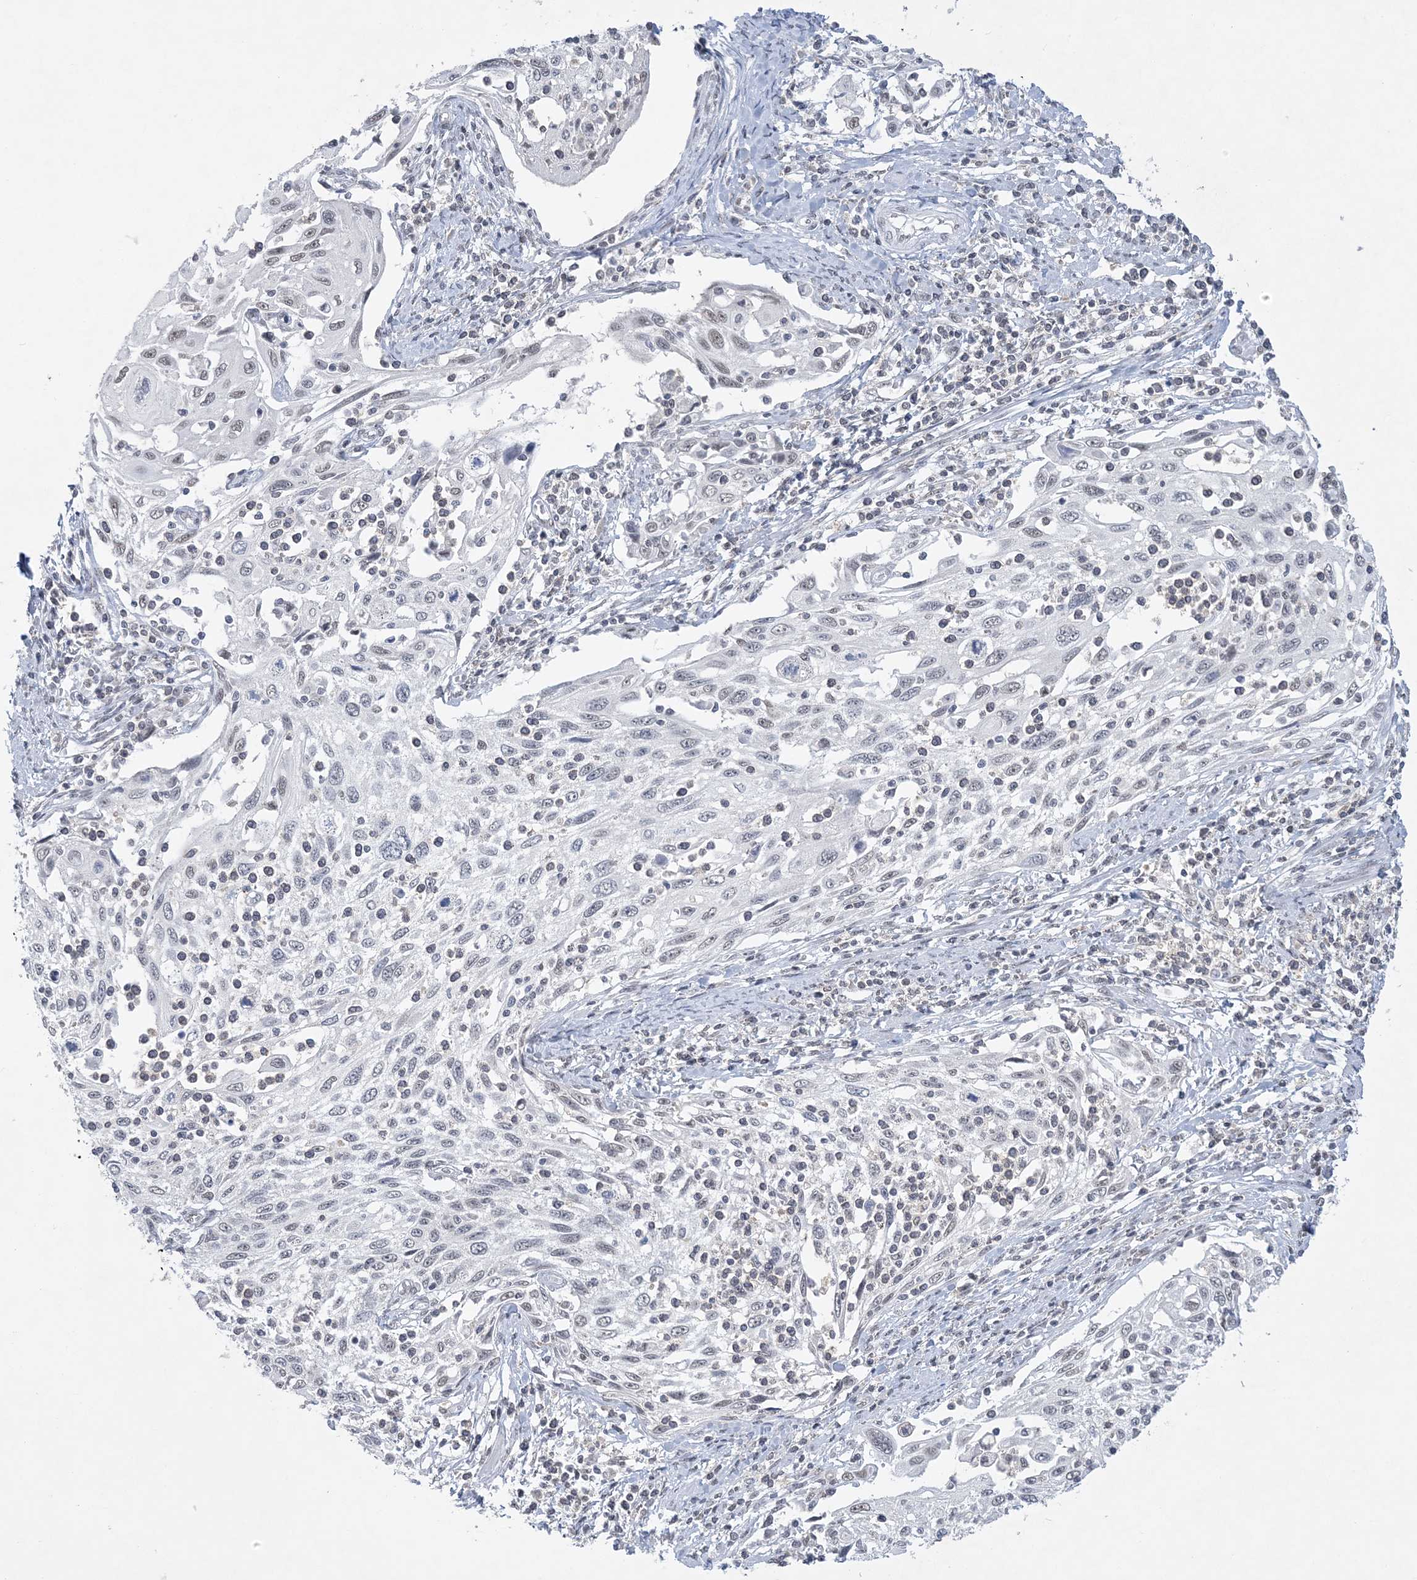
{"staining": {"intensity": "negative", "quantity": "none", "location": "none"}, "tissue": "cervical cancer", "cell_type": "Tumor cells", "image_type": "cancer", "snomed": [{"axis": "morphology", "description": "Squamous cell carcinoma, NOS"}, {"axis": "topography", "description": "Cervix"}], "caption": "Immunohistochemical staining of human cervical cancer shows no significant positivity in tumor cells.", "gene": "KMT2D", "patient": {"sex": "female", "age": 70}}